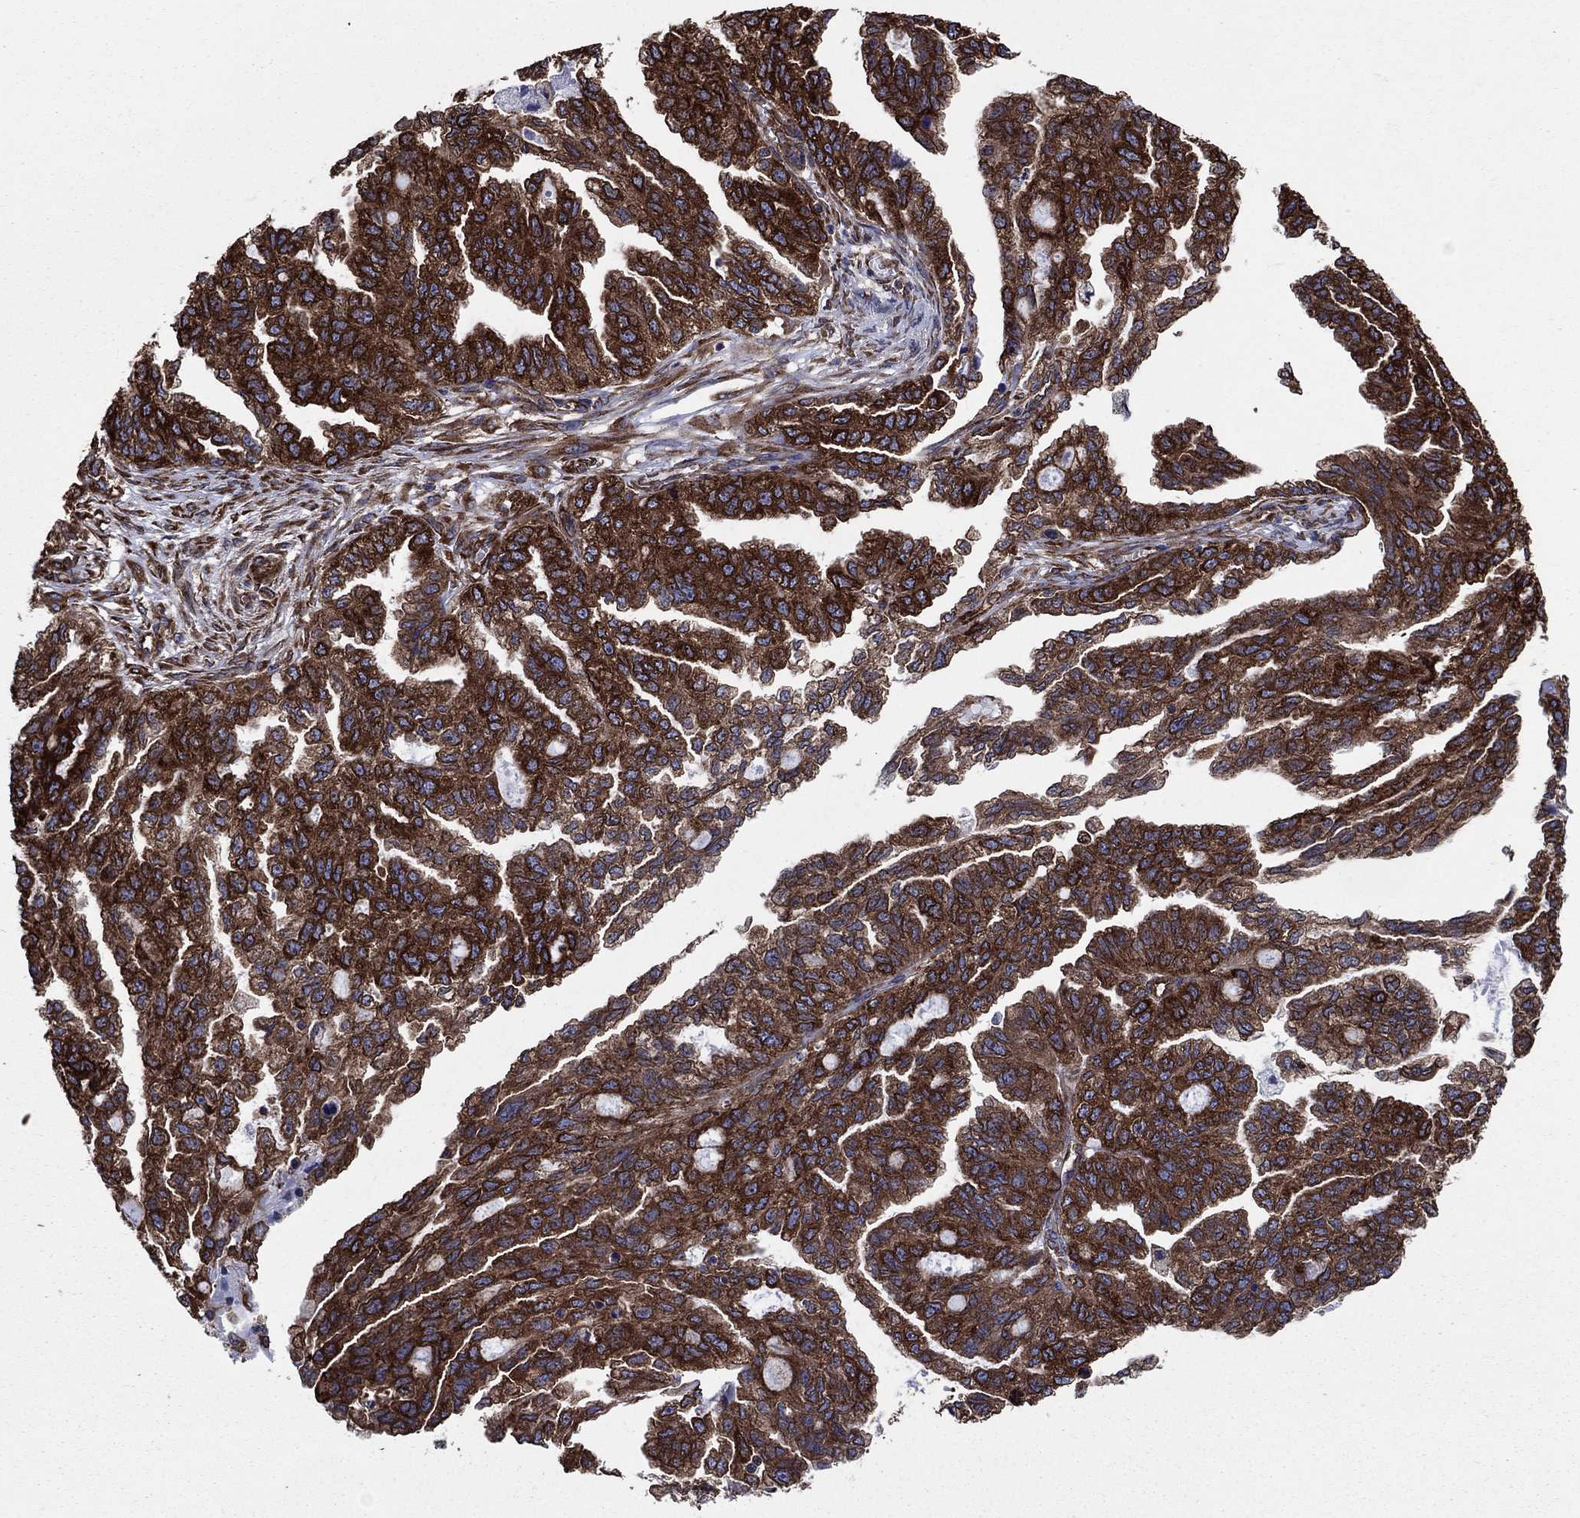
{"staining": {"intensity": "strong", "quantity": ">75%", "location": "cytoplasmic/membranous"}, "tissue": "ovarian cancer", "cell_type": "Tumor cells", "image_type": "cancer", "snomed": [{"axis": "morphology", "description": "Cystadenocarcinoma, serous, NOS"}, {"axis": "topography", "description": "Ovary"}], "caption": "This micrograph reveals serous cystadenocarcinoma (ovarian) stained with immunohistochemistry (IHC) to label a protein in brown. The cytoplasmic/membranous of tumor cells show strong positivity for the protein. Nuclei are counter-stained blue.", "gene": "YBX1", "patient": {"sex": "female", "age": 51}}